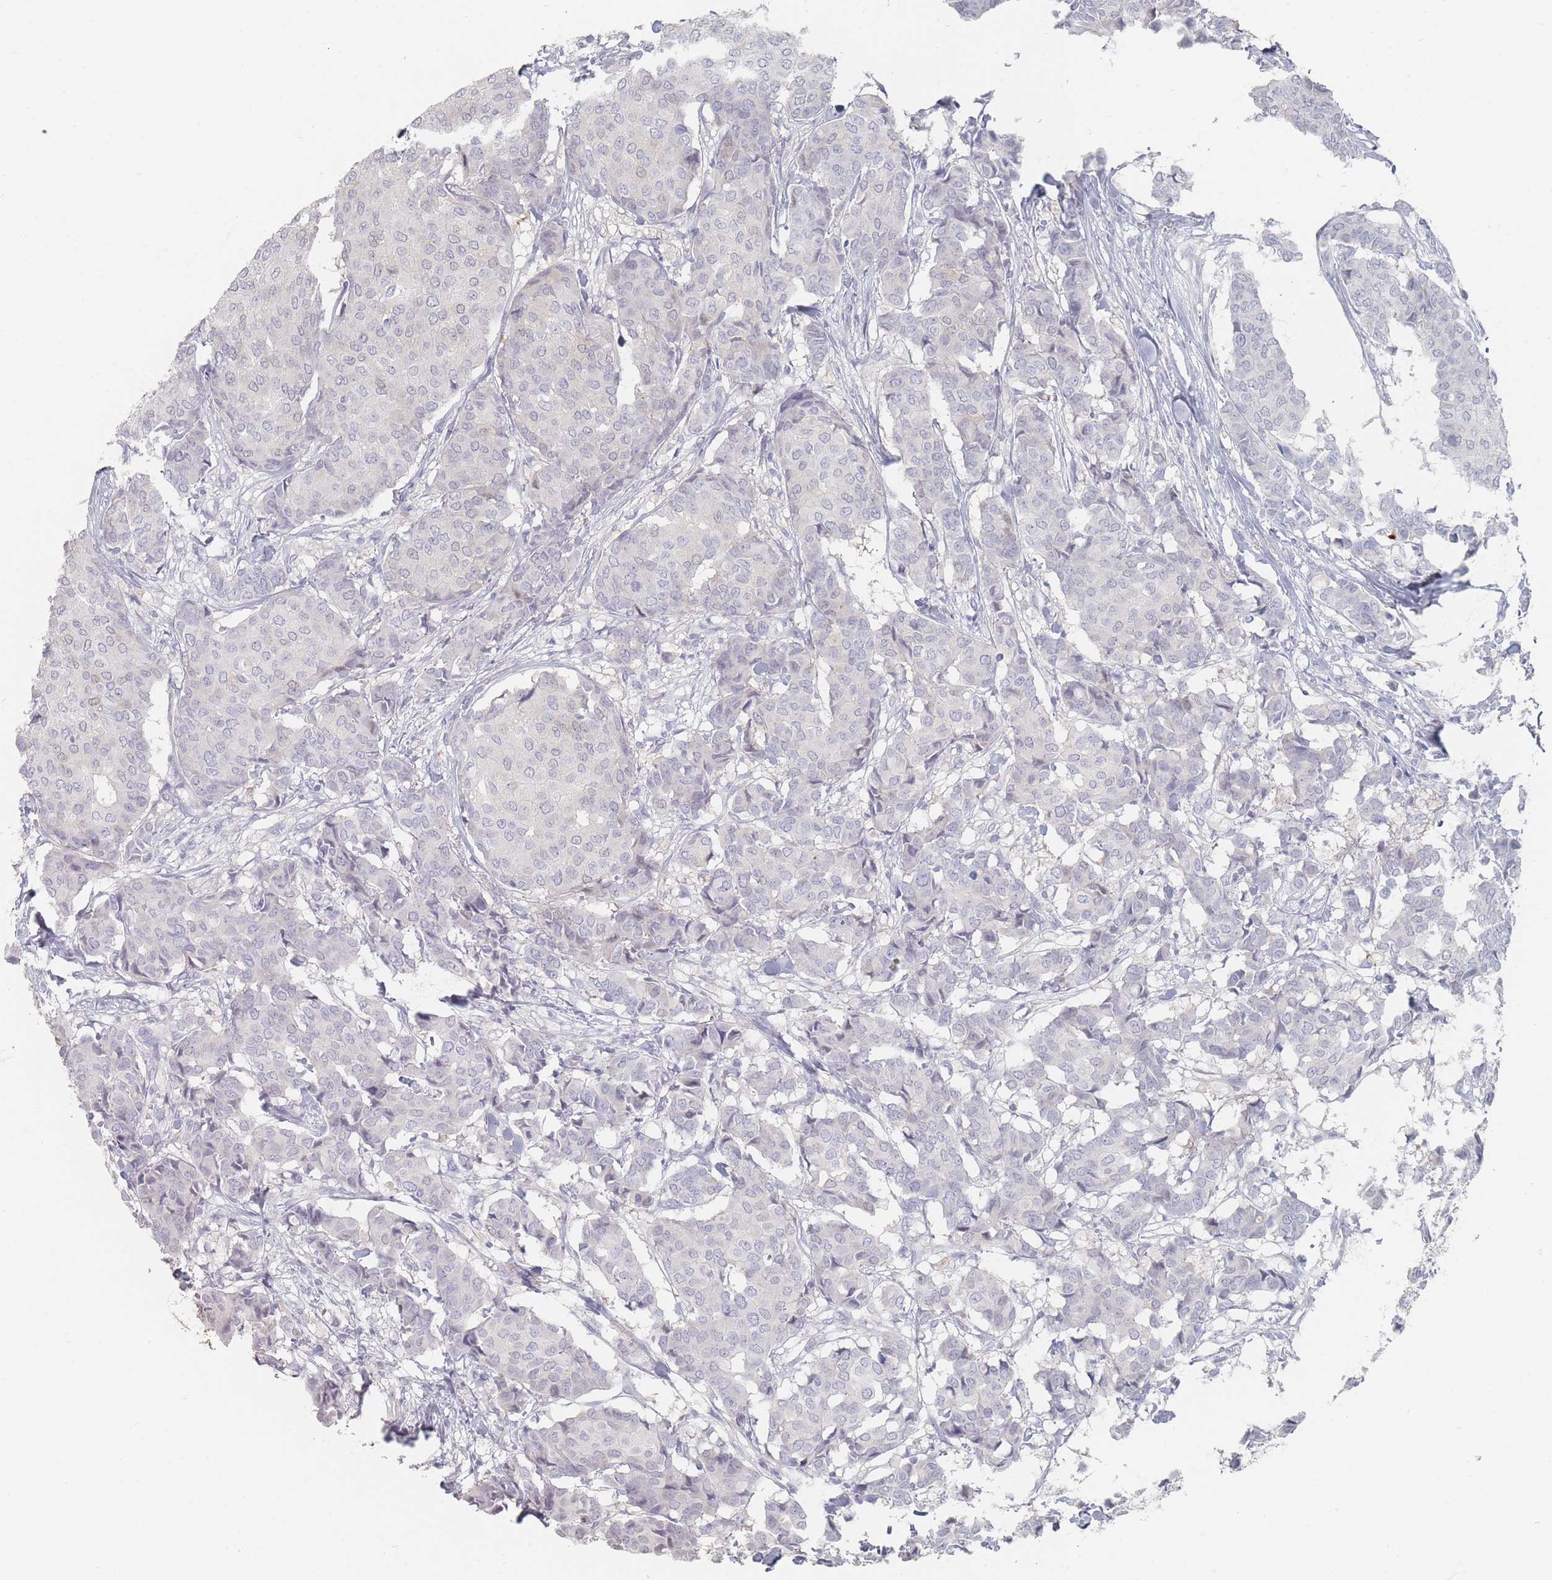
{"staining": {"intensity": "weak", "quantity": "<25%", "location": "nuclear"}, "tissue": "breast cancer", "cell_type": "Tumor cells", "image_type": "cancer", "snomed": [{"axis": "morphology", "description": "Duct carcinoma"}, {"axis": "topography", "description": "Breast"}], "caption": "Human breast infiltrating ductal carcinoma stained for a protein using immunohistochemistry reveals no positivity in tumor cells.", "gene": "HELZ2", "patient": {"sex": "female", "age": 75}}